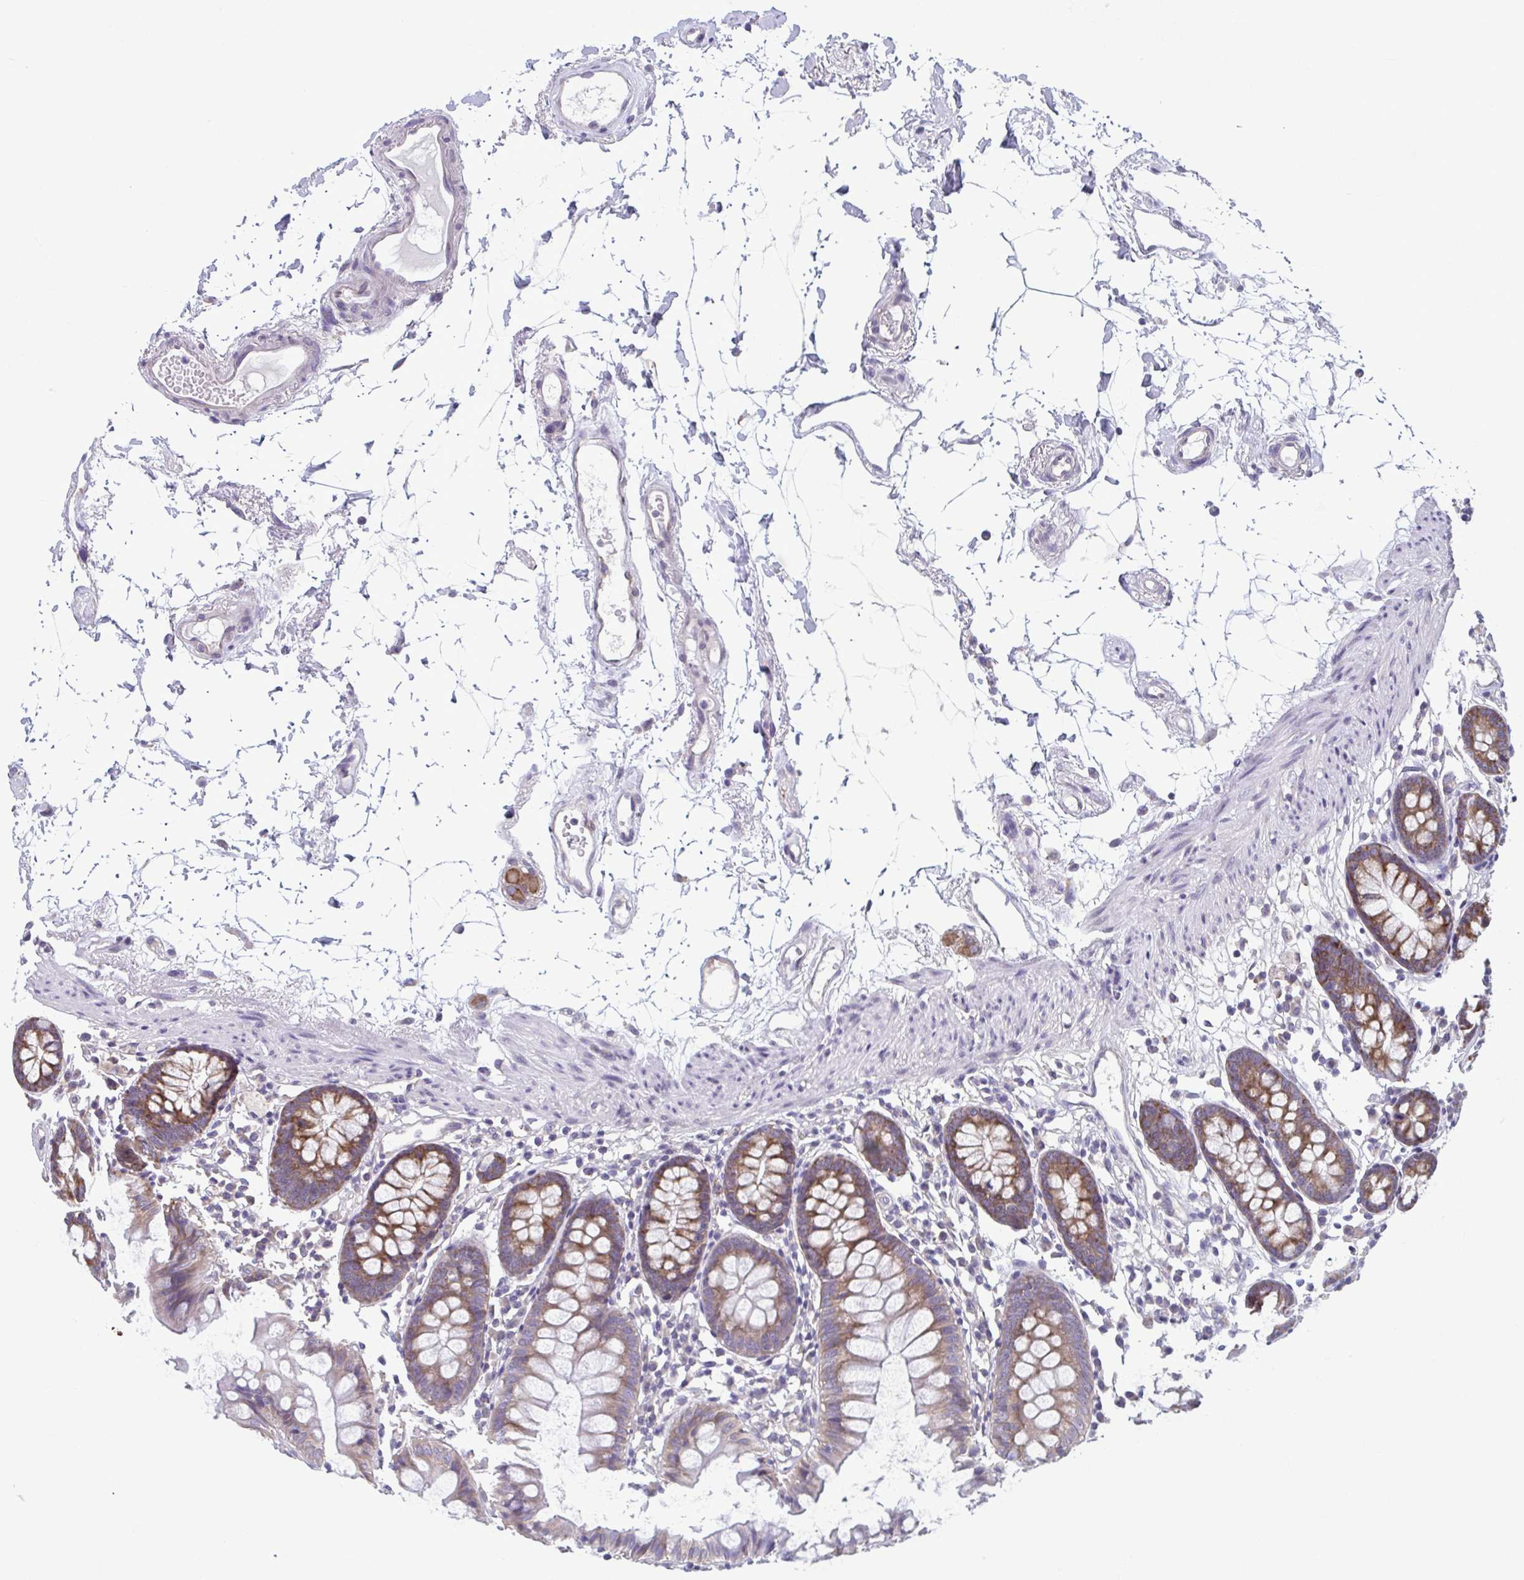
{"staining": {"intensity": "negative", "quantity": "none", "location": "none"}, "tissue": "colon", "cell_type": "Endothelial cells", "image_type": "normal", "snomed": [{"axis": "morphology", "description": "Normal tissue, NOS"}, {"axis": "topography", "description": "Colon"}], "caption": "DAB (3,3'-diaminobenzidine) immunohistochemical staining of normal human colon displays no significant staining in endothelial cells. Brightfield microscopy of immunohistochemistry (IHC) stained with DAB (3,3'-diaminobenzidine) (brown) and hematoxylin (blue), captured at high magnification.", "gene": "TMEM108", "patient": {"sex": "female", "age": 84}}